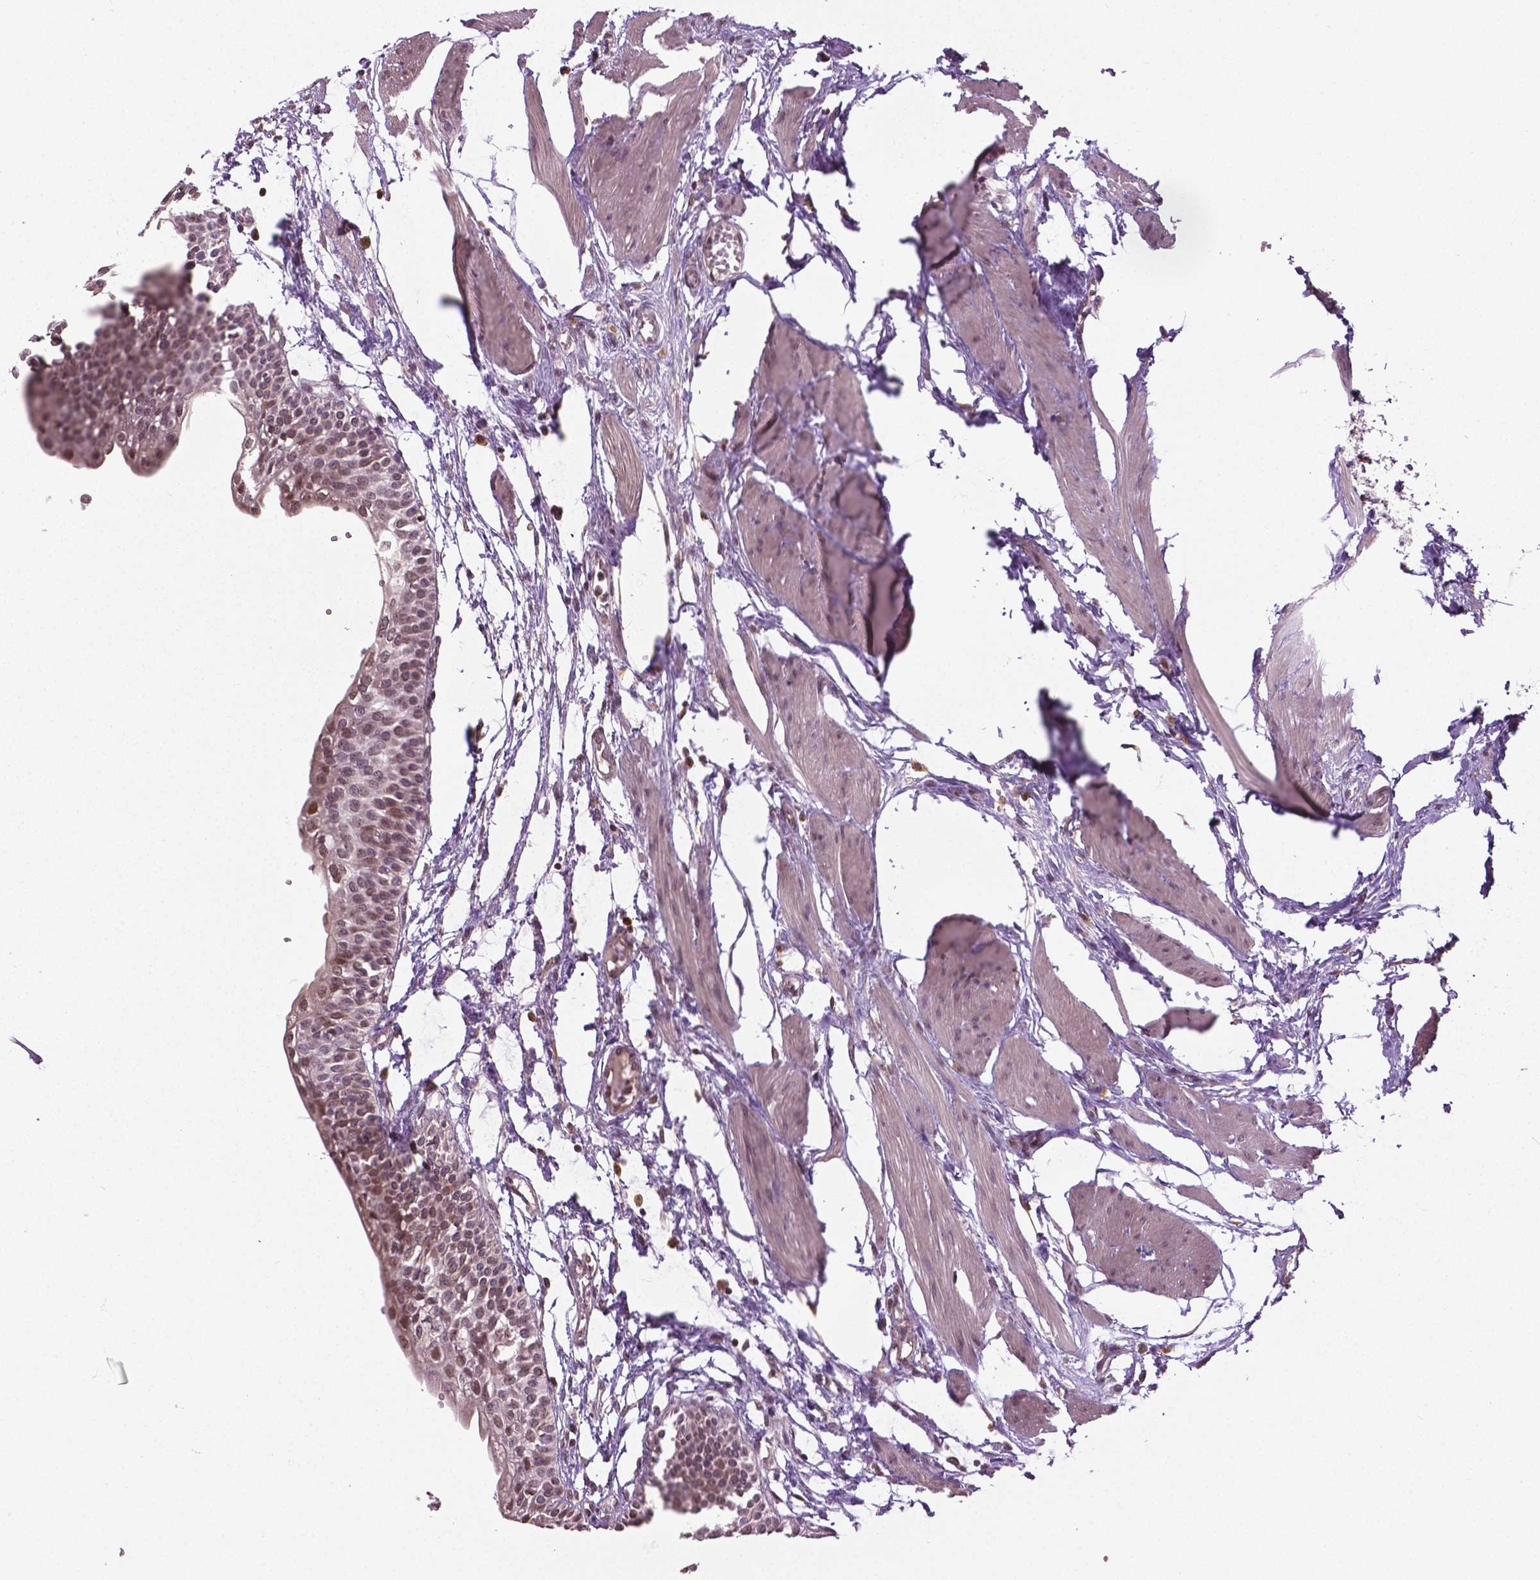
{"staining": {"intensity": "weak", "quantity": ">75%", "location": "nuclear"}, "tissue": "urinary bladder", "cell_type": "Urothelial cells", "image_type": "normal", "snomed": [{"axis": "morphology", "description": "Normal tissue, NOS"}, {"axis": "topography", "description": "Urinary bladder"}, {"axis": "topography", "description": "Peripheral nerve tissue"}], "caption": "The photomicrograph demonstrates immunohistochemical staining of normal urinary bladder. There is weak nuclear expression is present in about >75% of urothelial cells.", "gene": "DLX5", "patient": {"sex": "male", "age": 55}}